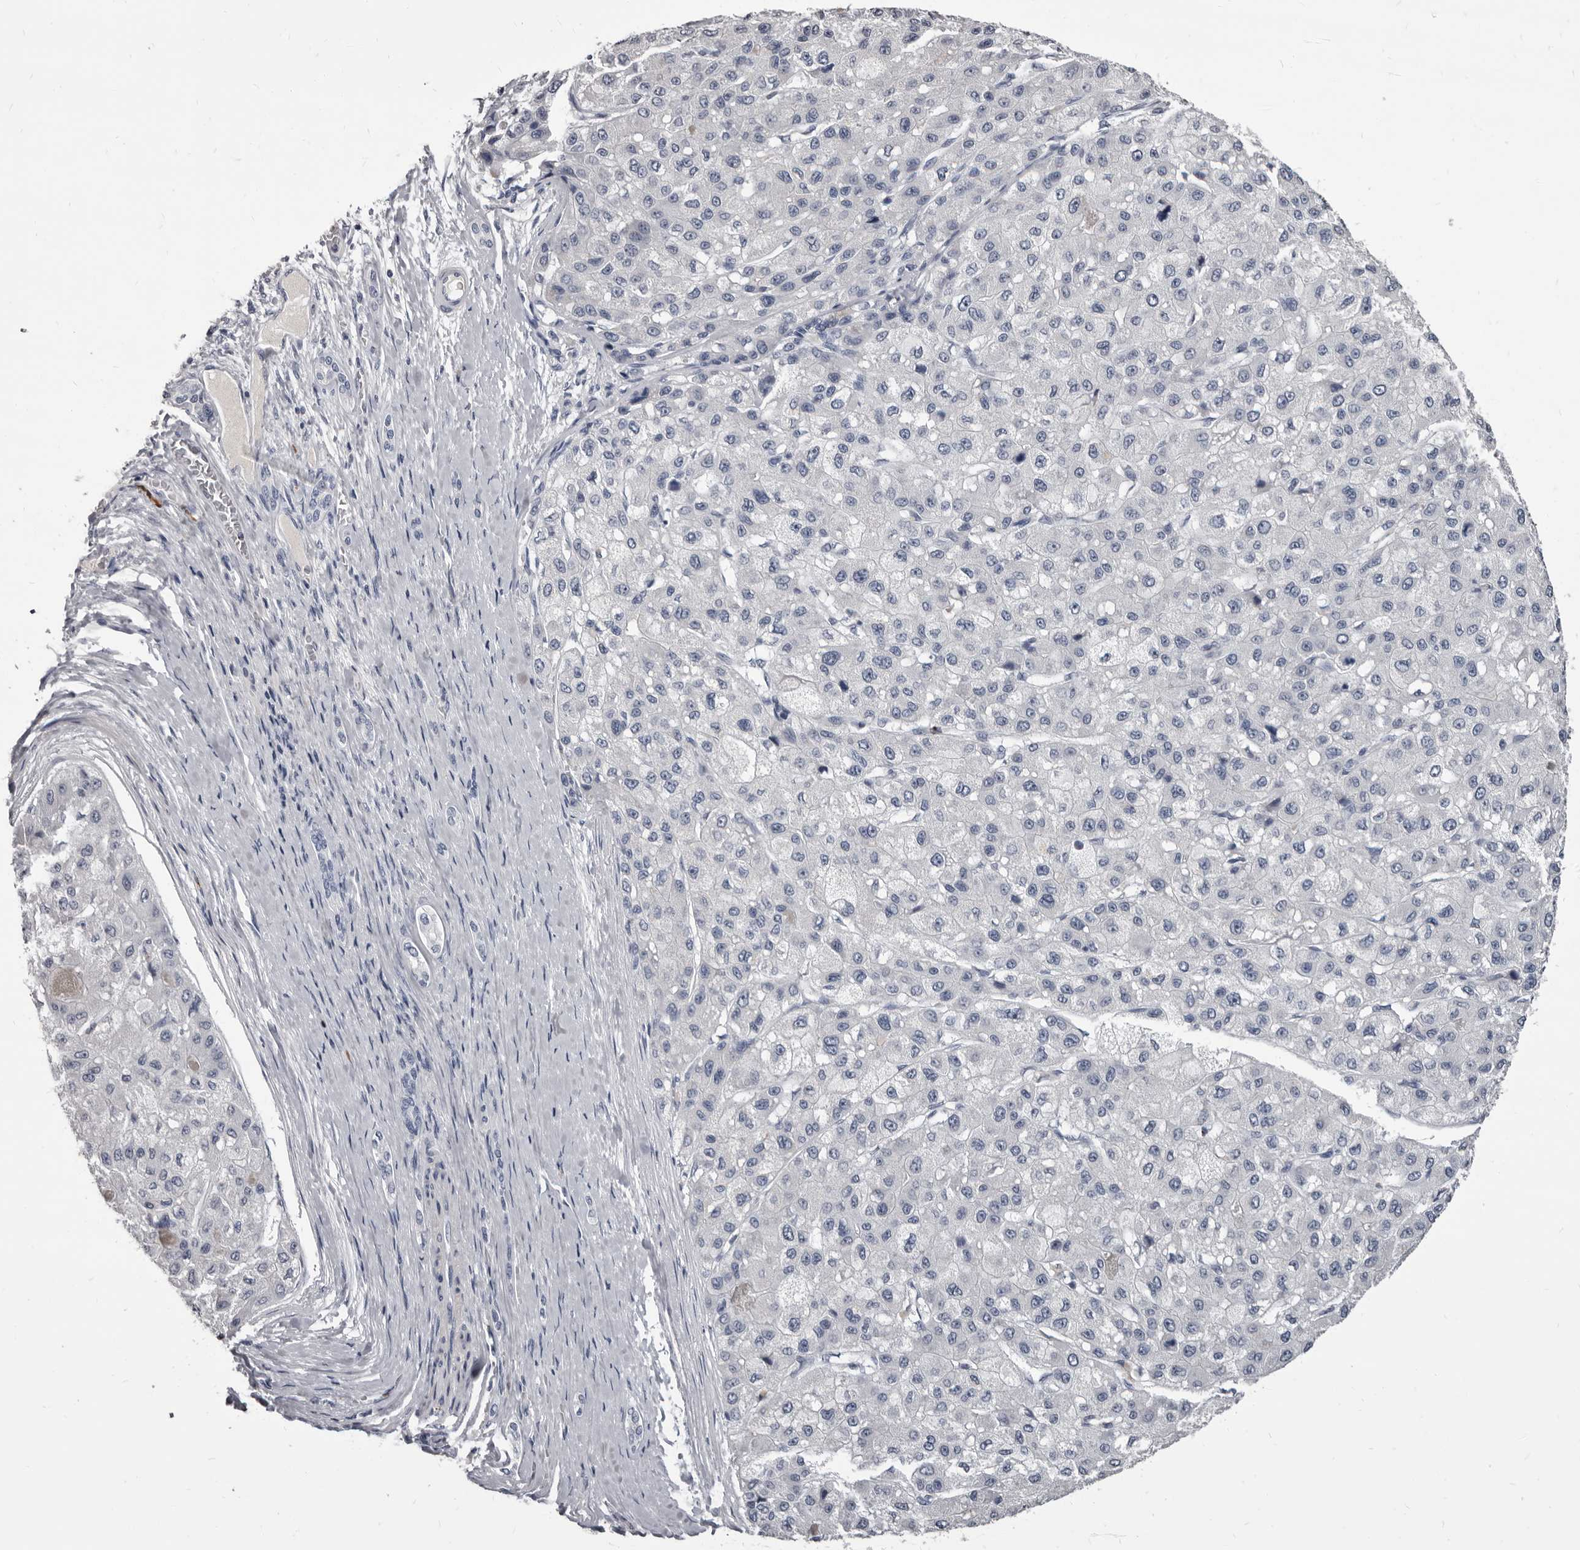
{"staining": {"intensity": "negative", "quantity": "none", "location": "none"}, "tissue": "liver cancer", "cell_type": "Tumor cells", "image_type": "cancer", "snomed": [{"axis": "morphology", "description": "Carcinoma, Hepatocellular, NOS"}, {"axis": "topography", "description": "Liver"}], "caption": "Tumor cells show no significant positivity in hepatocellular carcinoma (liver). The staining was performed using DAB to visualize the protein expression in brown, while the nuclei were stained in blue with hematoxylin (Magnification: 20x).", "gene": "GZMH", "patient": {"sex": "male", "age": 80}}